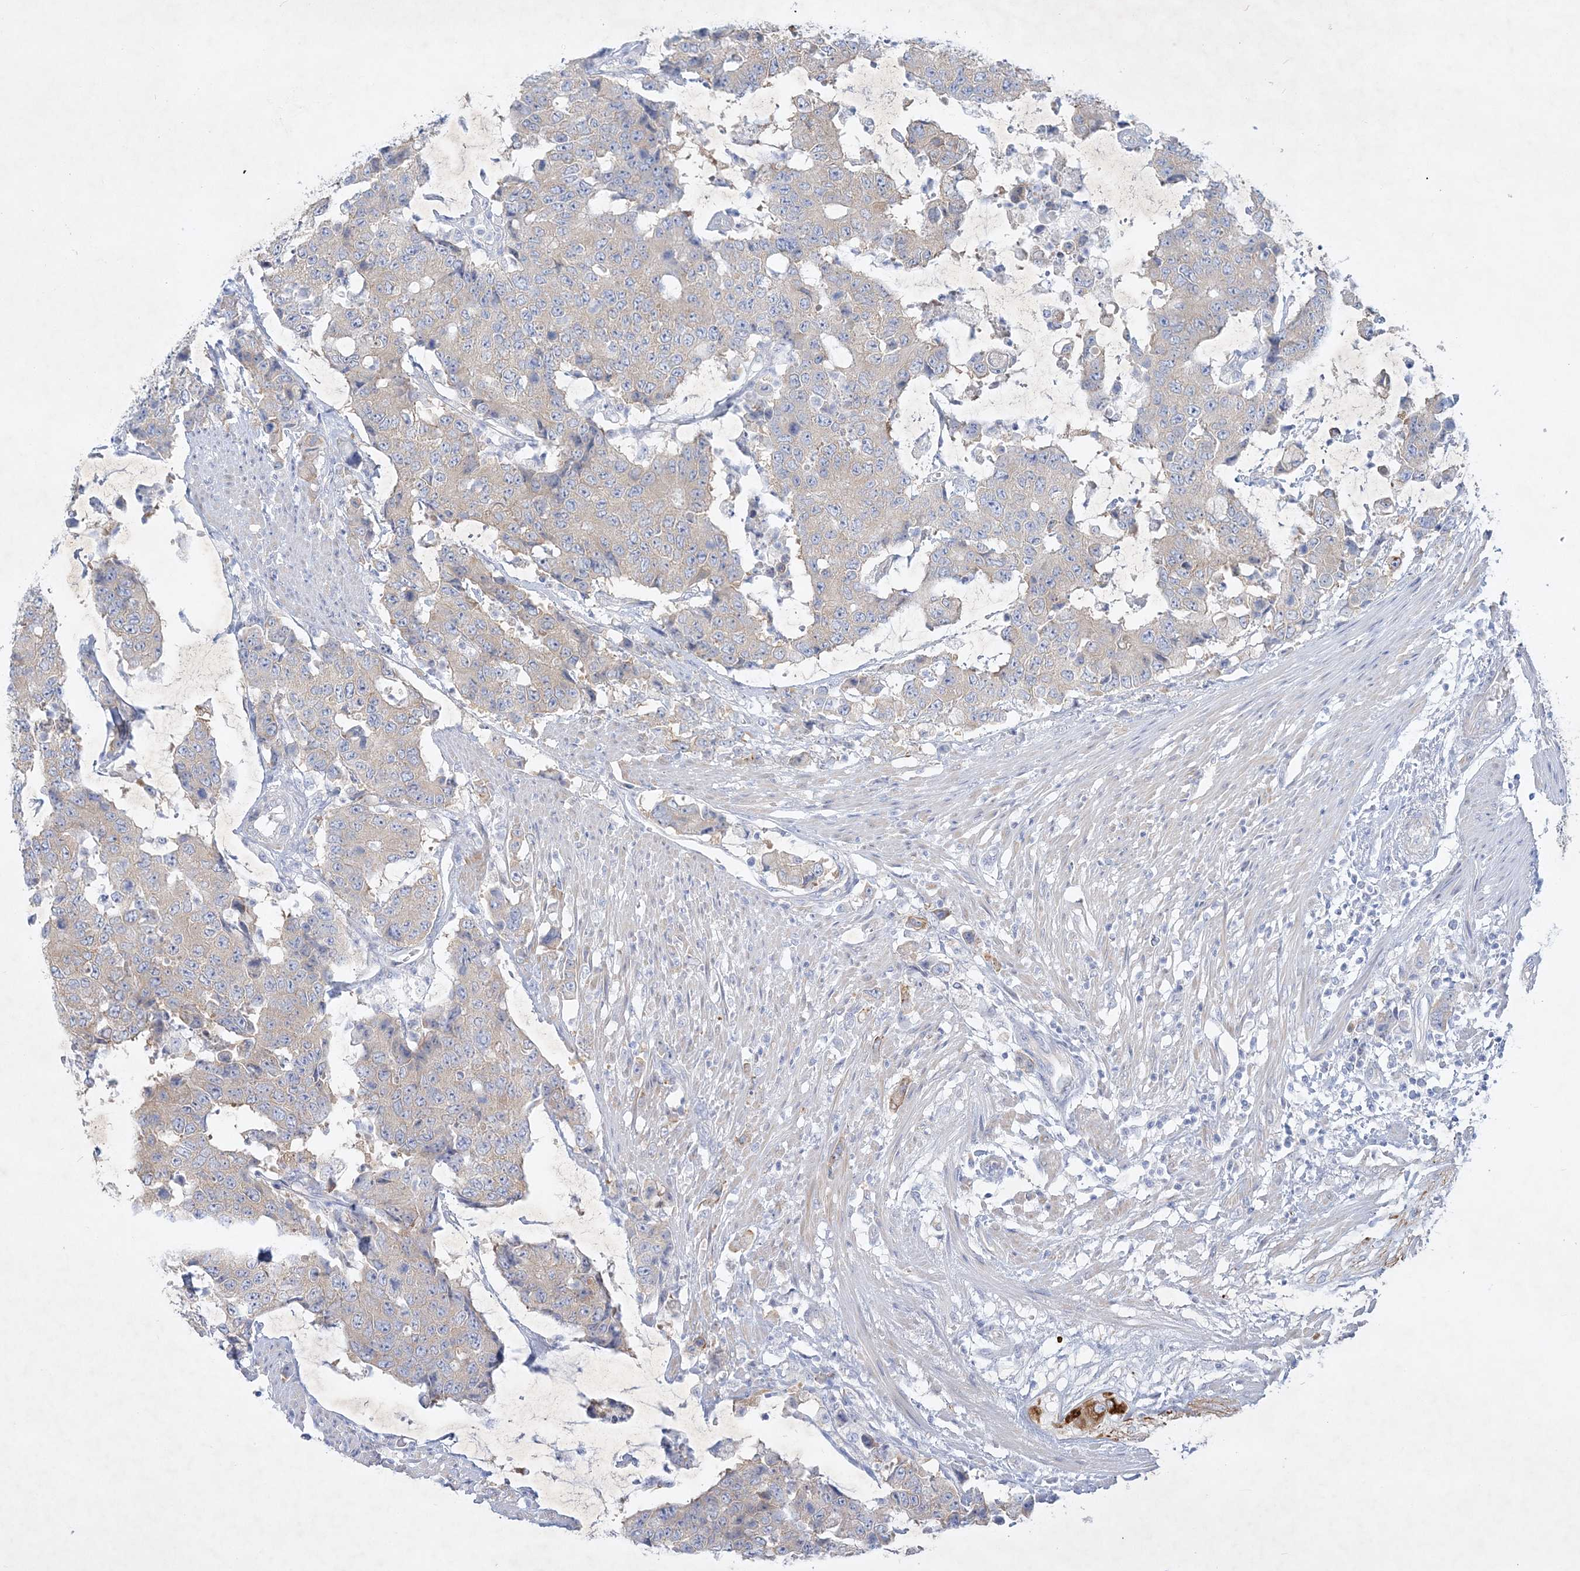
{"staining": {"intensity": "weak", "quantity": ">75%", "location": "cytoplasmic/membranous"}, "tissue": "colorectal cancer", "cell_type": "Tumor cells", "image_type": "cancer", "snomed": [{"axis": "morphology", "description": "Adenocarcinoma, NOS"}, {"axis": "topography", "description": "Colon"}], "caption": "Colorectal cancer (adenocarcinoma) stained with DAB (3,3'-diaminobenzidine) IHC reveals low levels of weak cytoplasmic/membranous expression in approximately >75% of tumor cells.", "gene": "FARSB", "patient": {"sex": "female", "age": 86}}